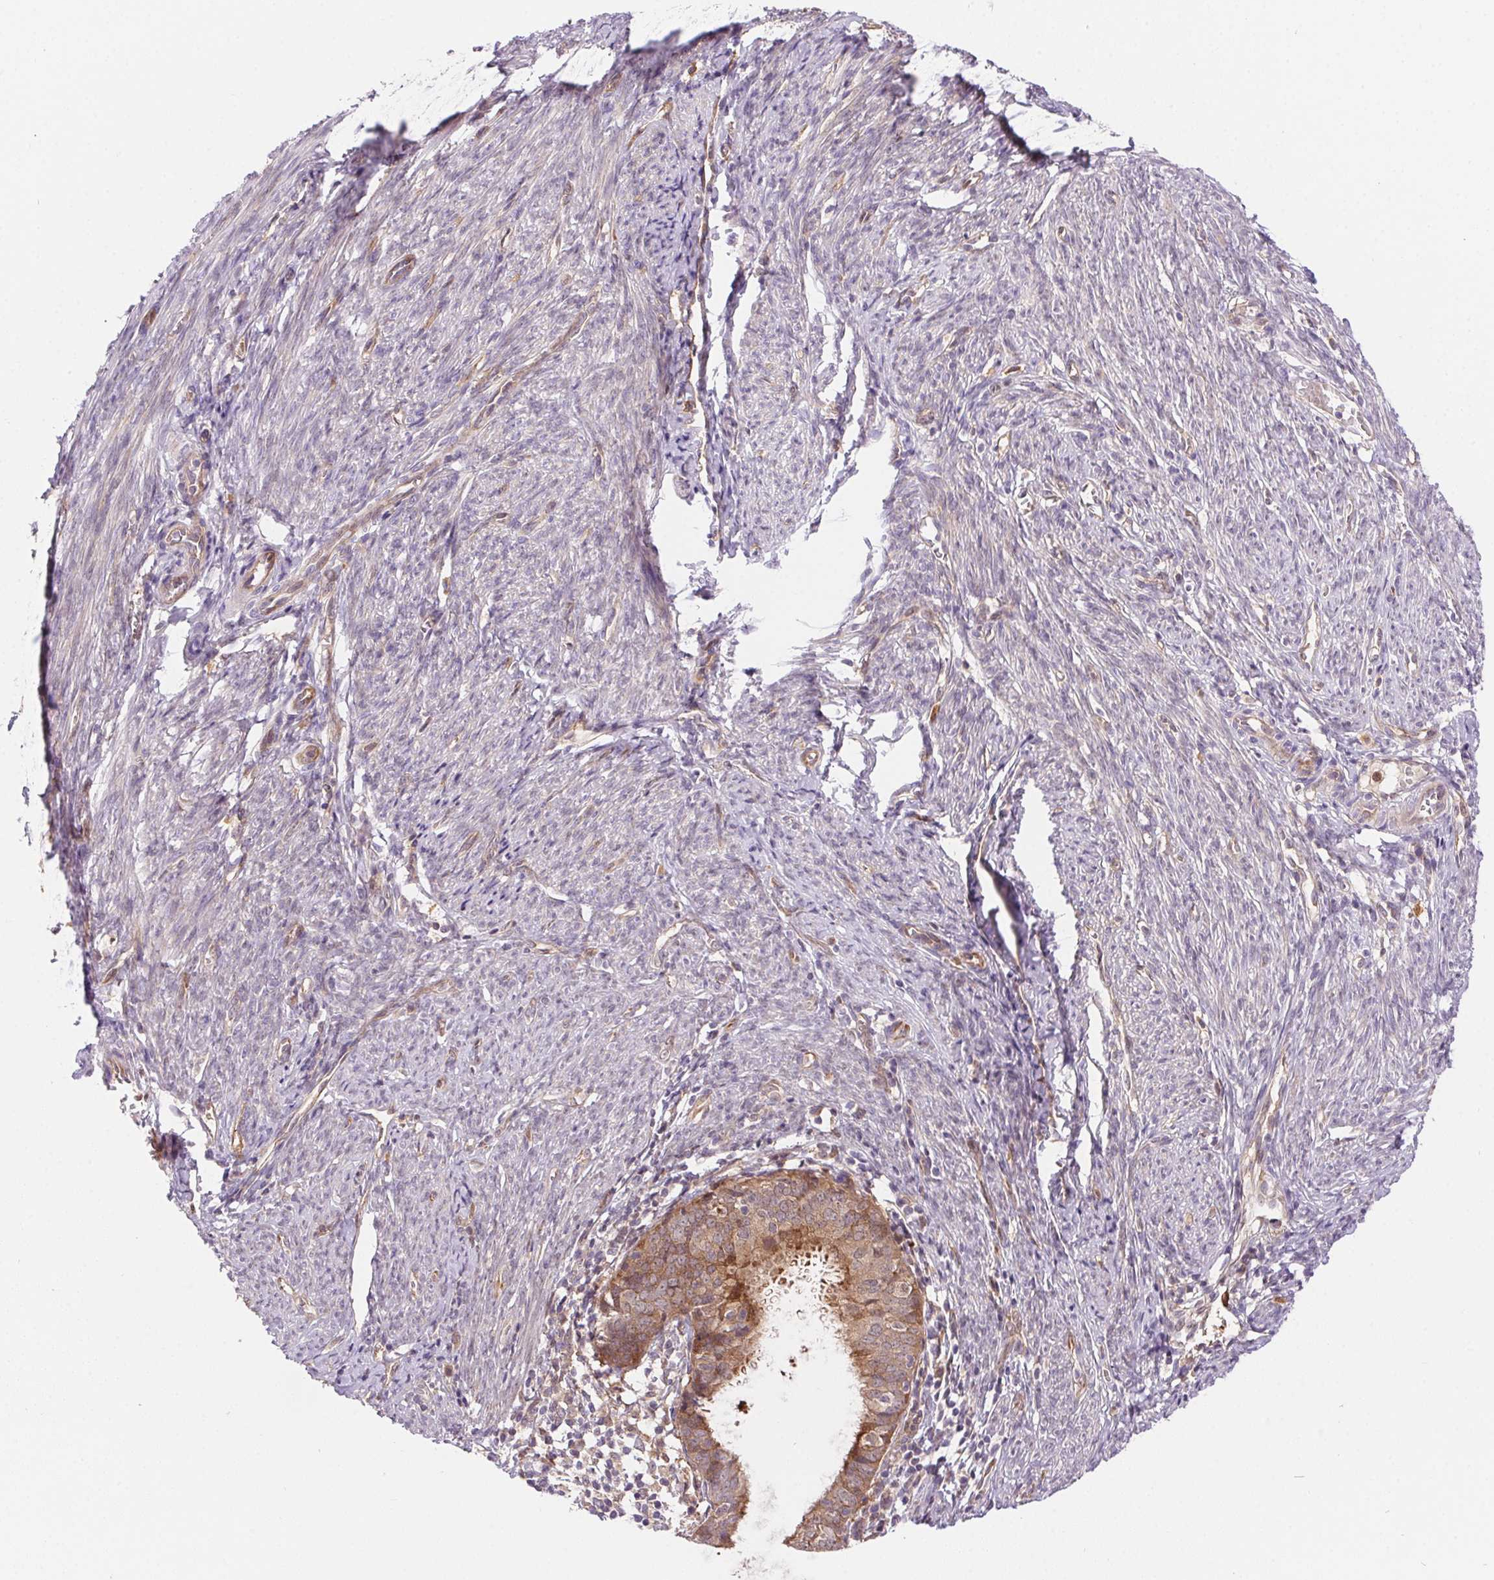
{"staining": {"intensity": "weak", "quantity": ">75%", "location": "cytoplasmic/membranous"}, "tissue": "endometrial cancer", "cell_type": "Tumor cells", "image_type": "cancer", "snomed": [{"axis": "morphology", "description": "Adenocarcinoma, NOS"}, {"axis": "topography", "description": "Endometrium"}], "caption": "DAB (3,3'-diaminobenzidine) immunohistochemical staining of adenocarcinoma (endometrial) displays weak cytoplasmic/membranous protein expression in approximately >75% of tumor cells.", "gene": "NUDT16", "patient": {"sex": "female", "age": 57}}